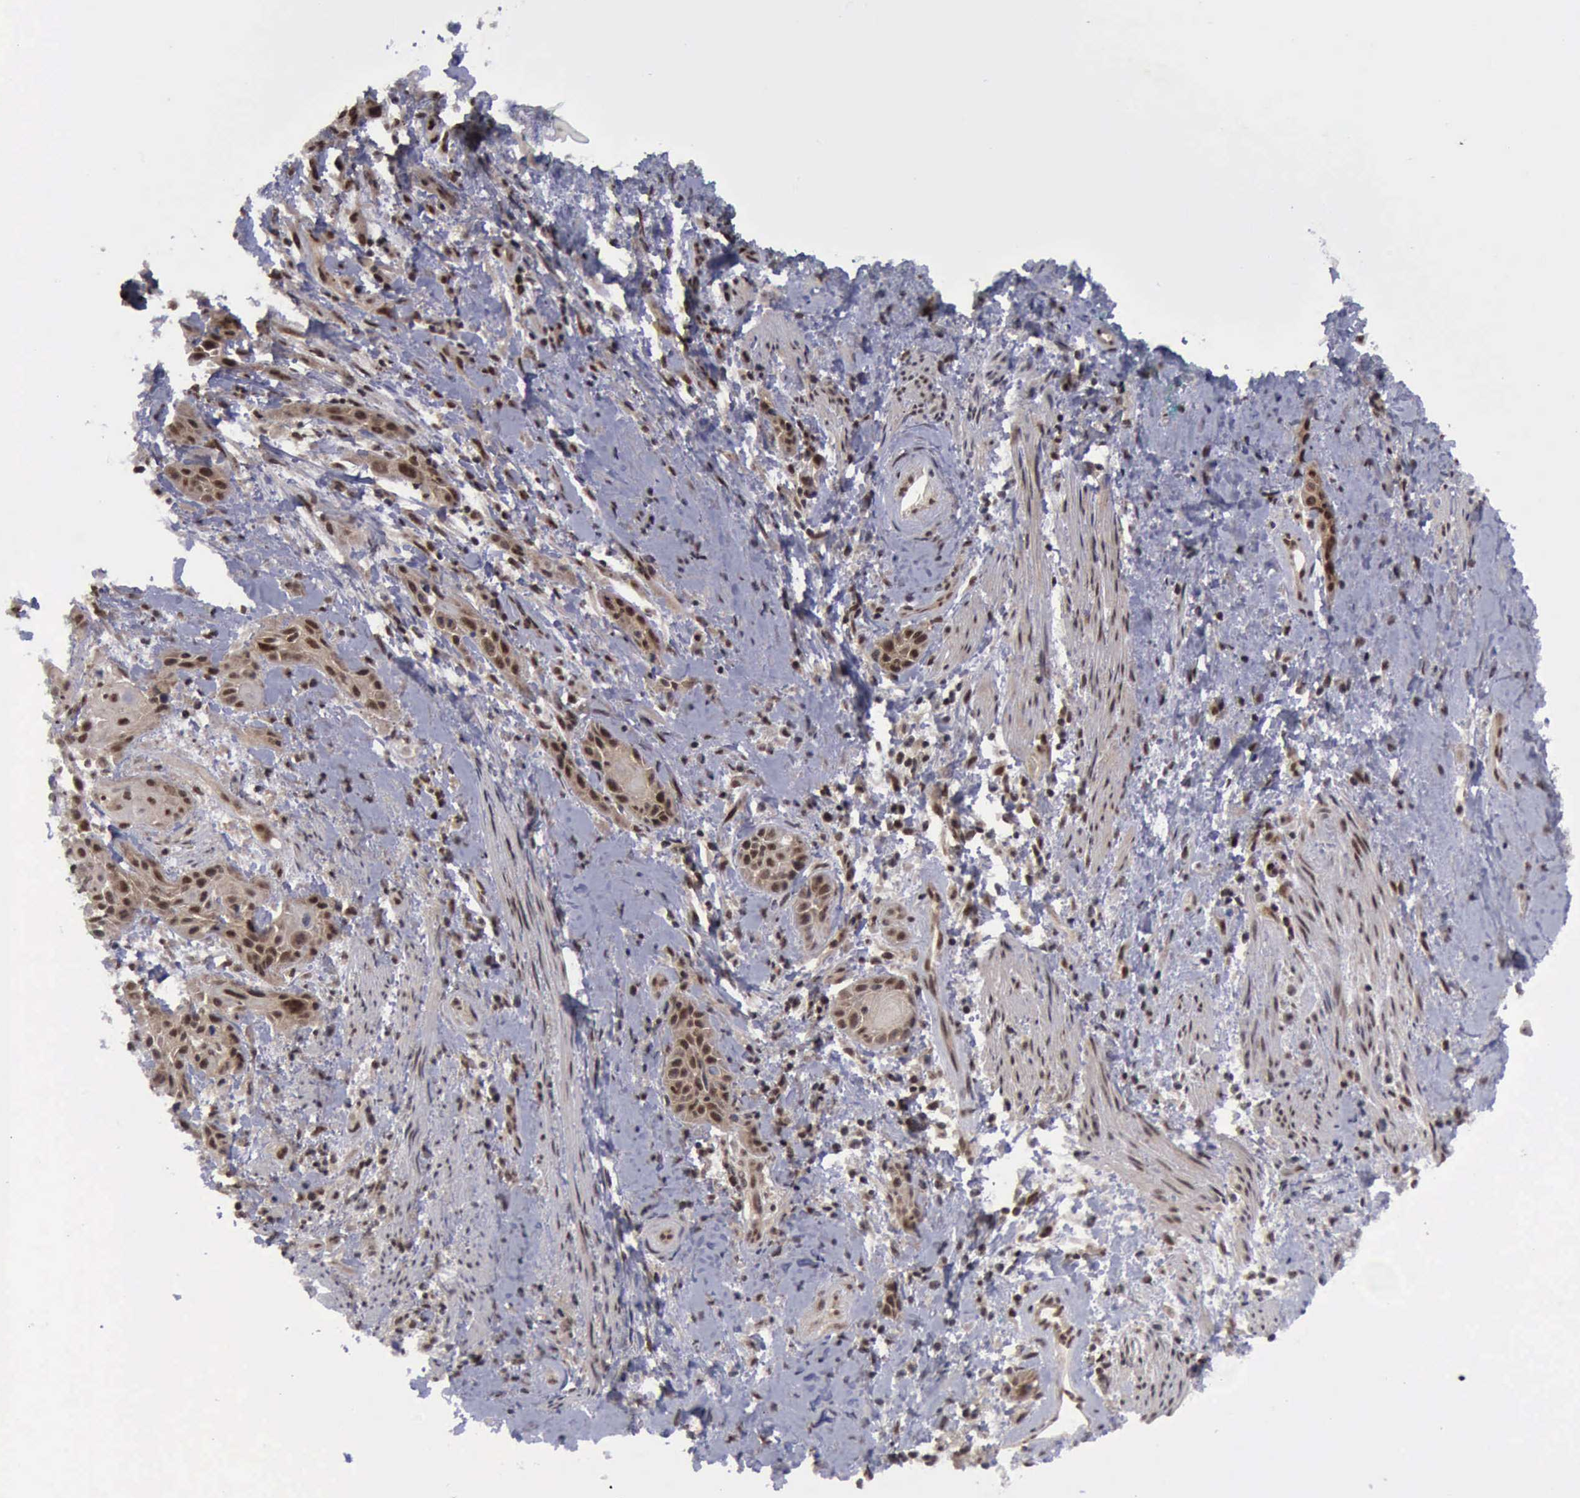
{"staining": {"intensity": "moderate", "quantity": ">75%", "location": "cytoplasmic/membranous,nuclear"}, "tissue": "skin cancer", "cell_type": "Tumor cells", "image_type": "cancer", "snomed": [{"axis": "morphology", "description": "Squamous cell carcinoma, NOS"}, {"axis": "topography", "description": "Skin"}, {"axis": "topography", "description": "Anal"}], "caption": "The immunohistochemical stain highlights moderate cytoplasmic/membranous and nuclear expression in tumor cells of skin cancer (squamous cell carcinoma) tissue.", "gene": "ATM", "patient": {"sex": "male", "age": 64}}